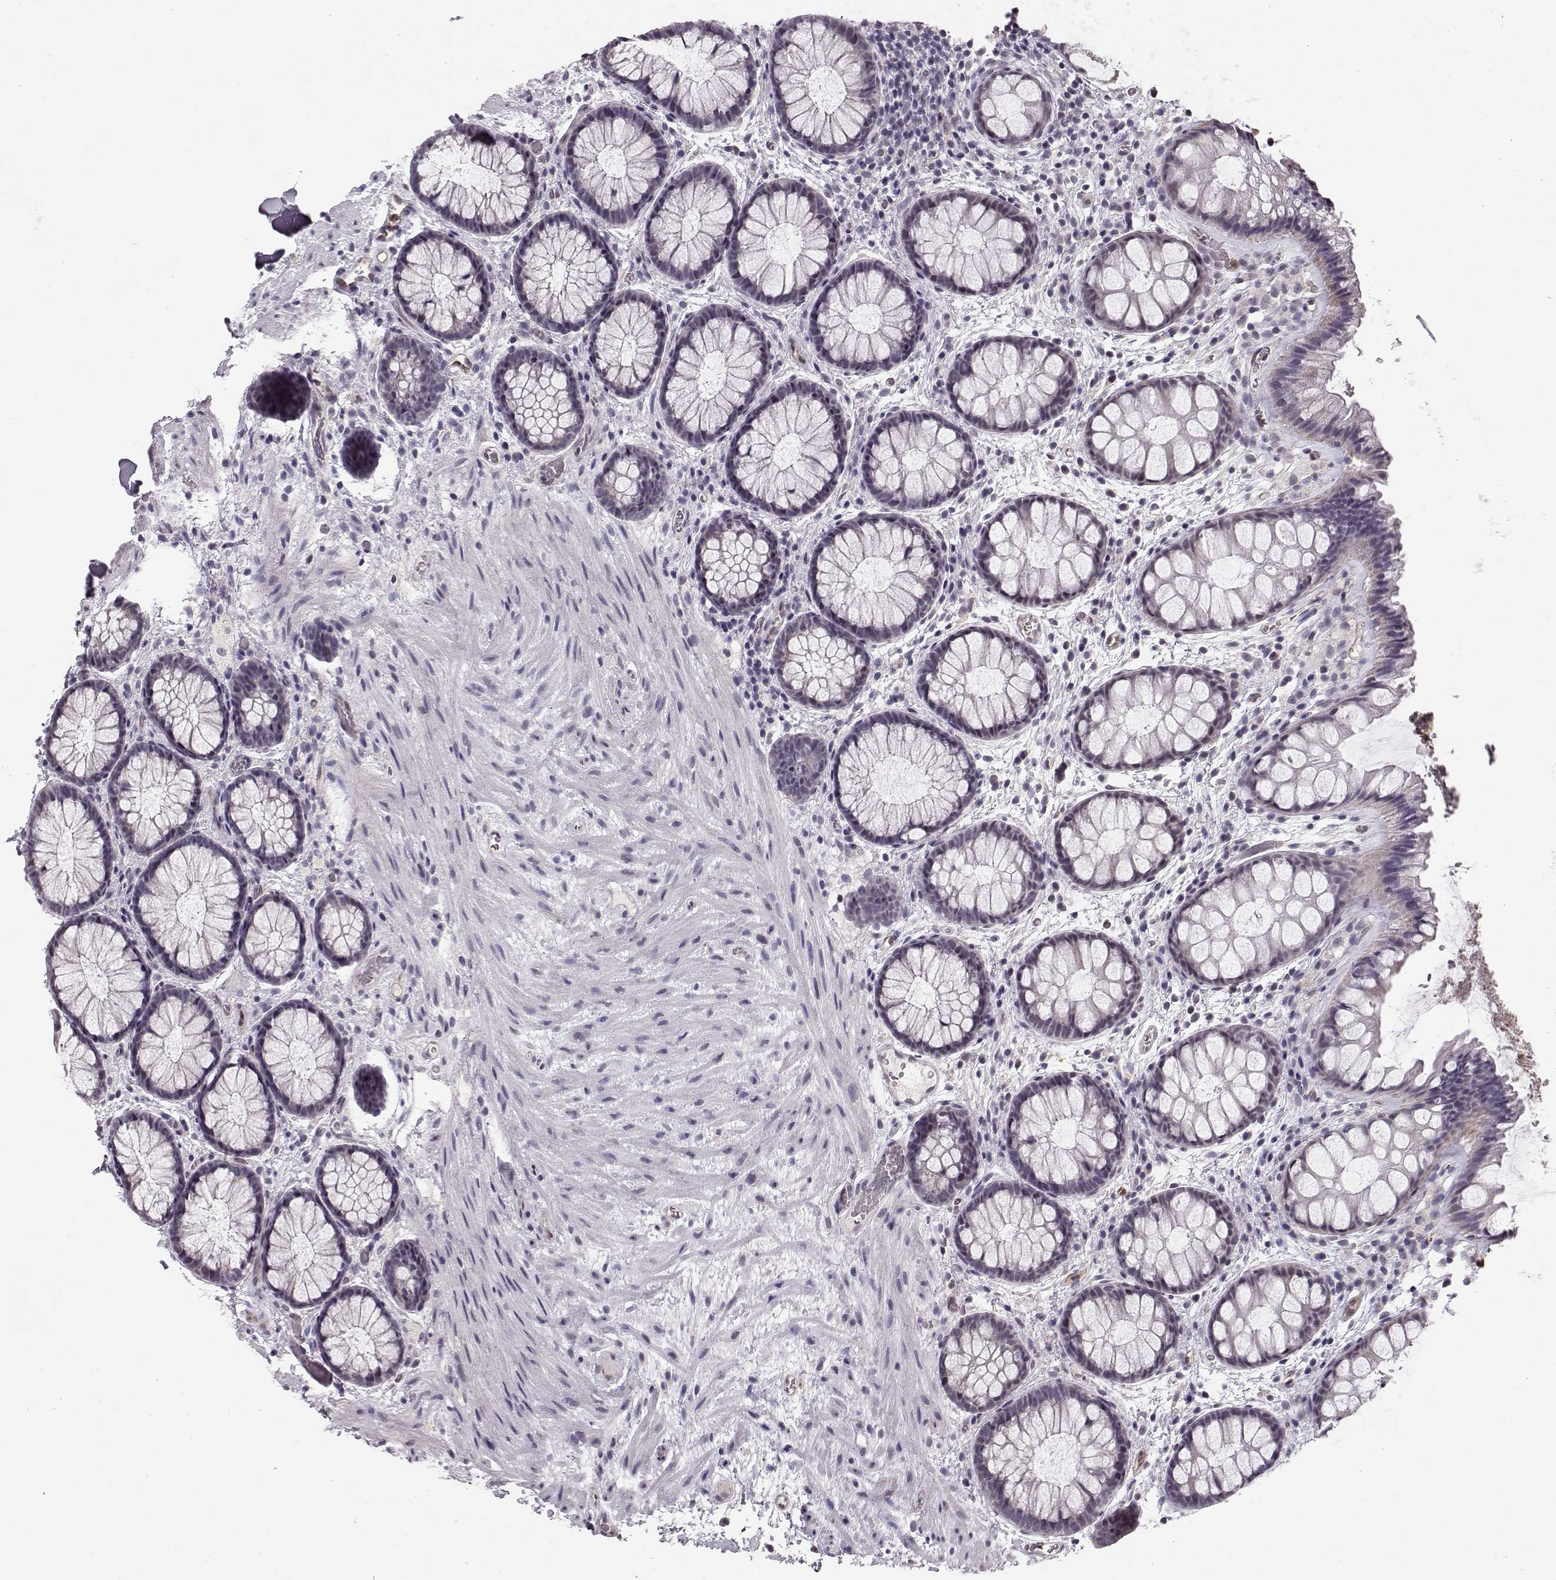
{"staining": {"intensity": "negative", "quantity": "none", "location": "none"}, "tissue": "rectum", "cell_type": "Glandular cells", "image_type": "normal", "snomed": [{"axis": "morphology", "description": "Normal tissue, NOS"}, {"axis": "topography", "description": "Rectum"}], "caption": "This is an immunohistochemistry image of normal rectum. There is no staining in glandular cells.", "gene": "POU1F1", "patient": {"sex": "female", "age": 62}}